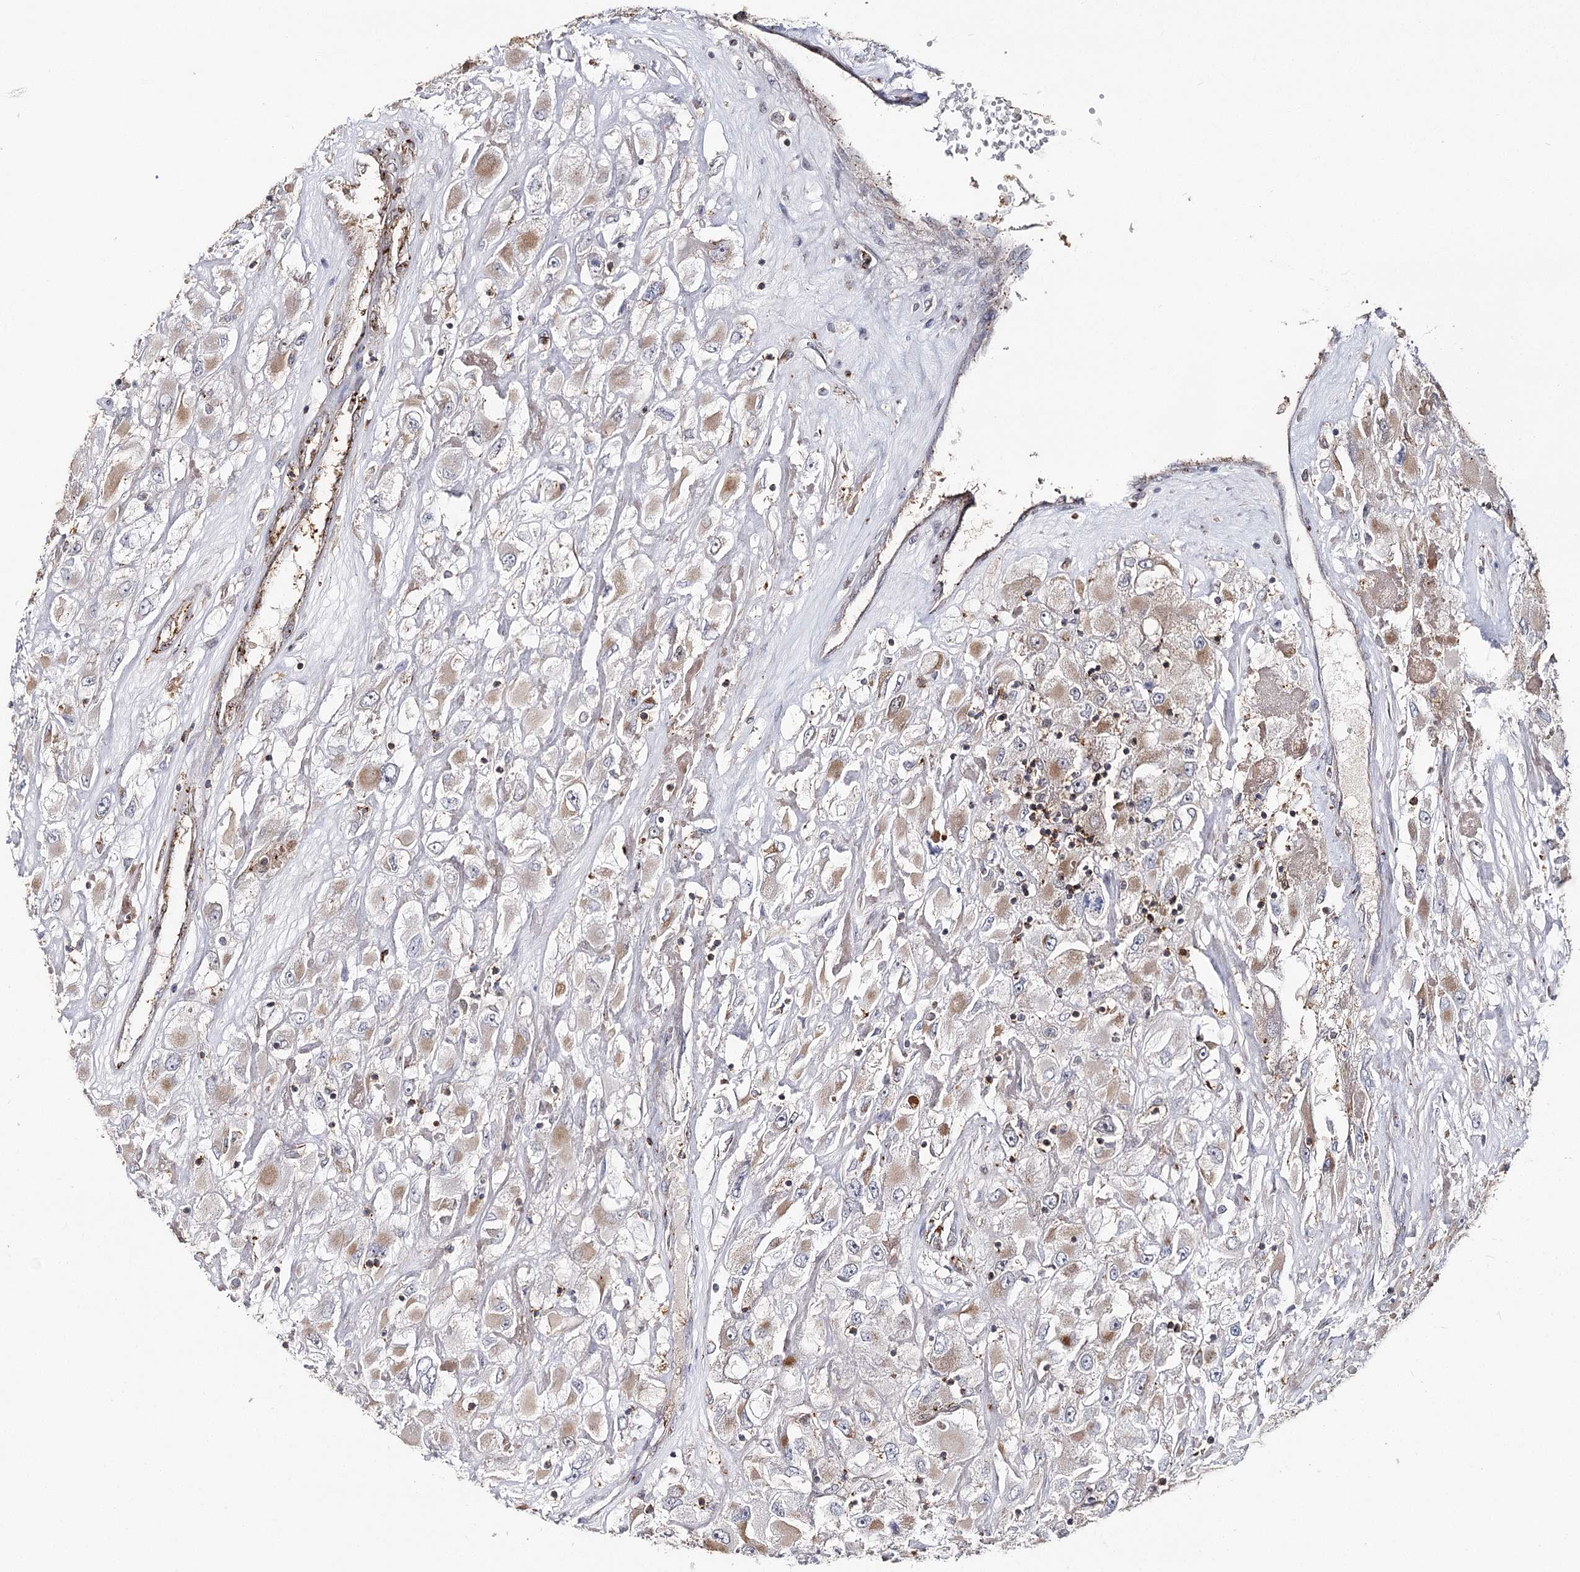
{"staining": {"intensity": "weak", "quantity": "25%-75%", "location": "cytoplasmic/membranous"}, "tissue": "renal cancer", "cell_type": "Tumor cells", "image_type": "cancer", "snomed": [{"axis": "morphology", "description": "Adenocarcinoma, NOS"}, {"axis": "topography", "description": "Kidney"}], "caption": "This histopathology image demonstrates immunohistochemistry (IHC) staining of renal cancer (adenocarcinoma), with low weak cytoplasmic/membranous expression in approximately 25%-75% of tumor cells.", "gene": "SEC24B", "patient": {"sex": "female", "age": 52}}